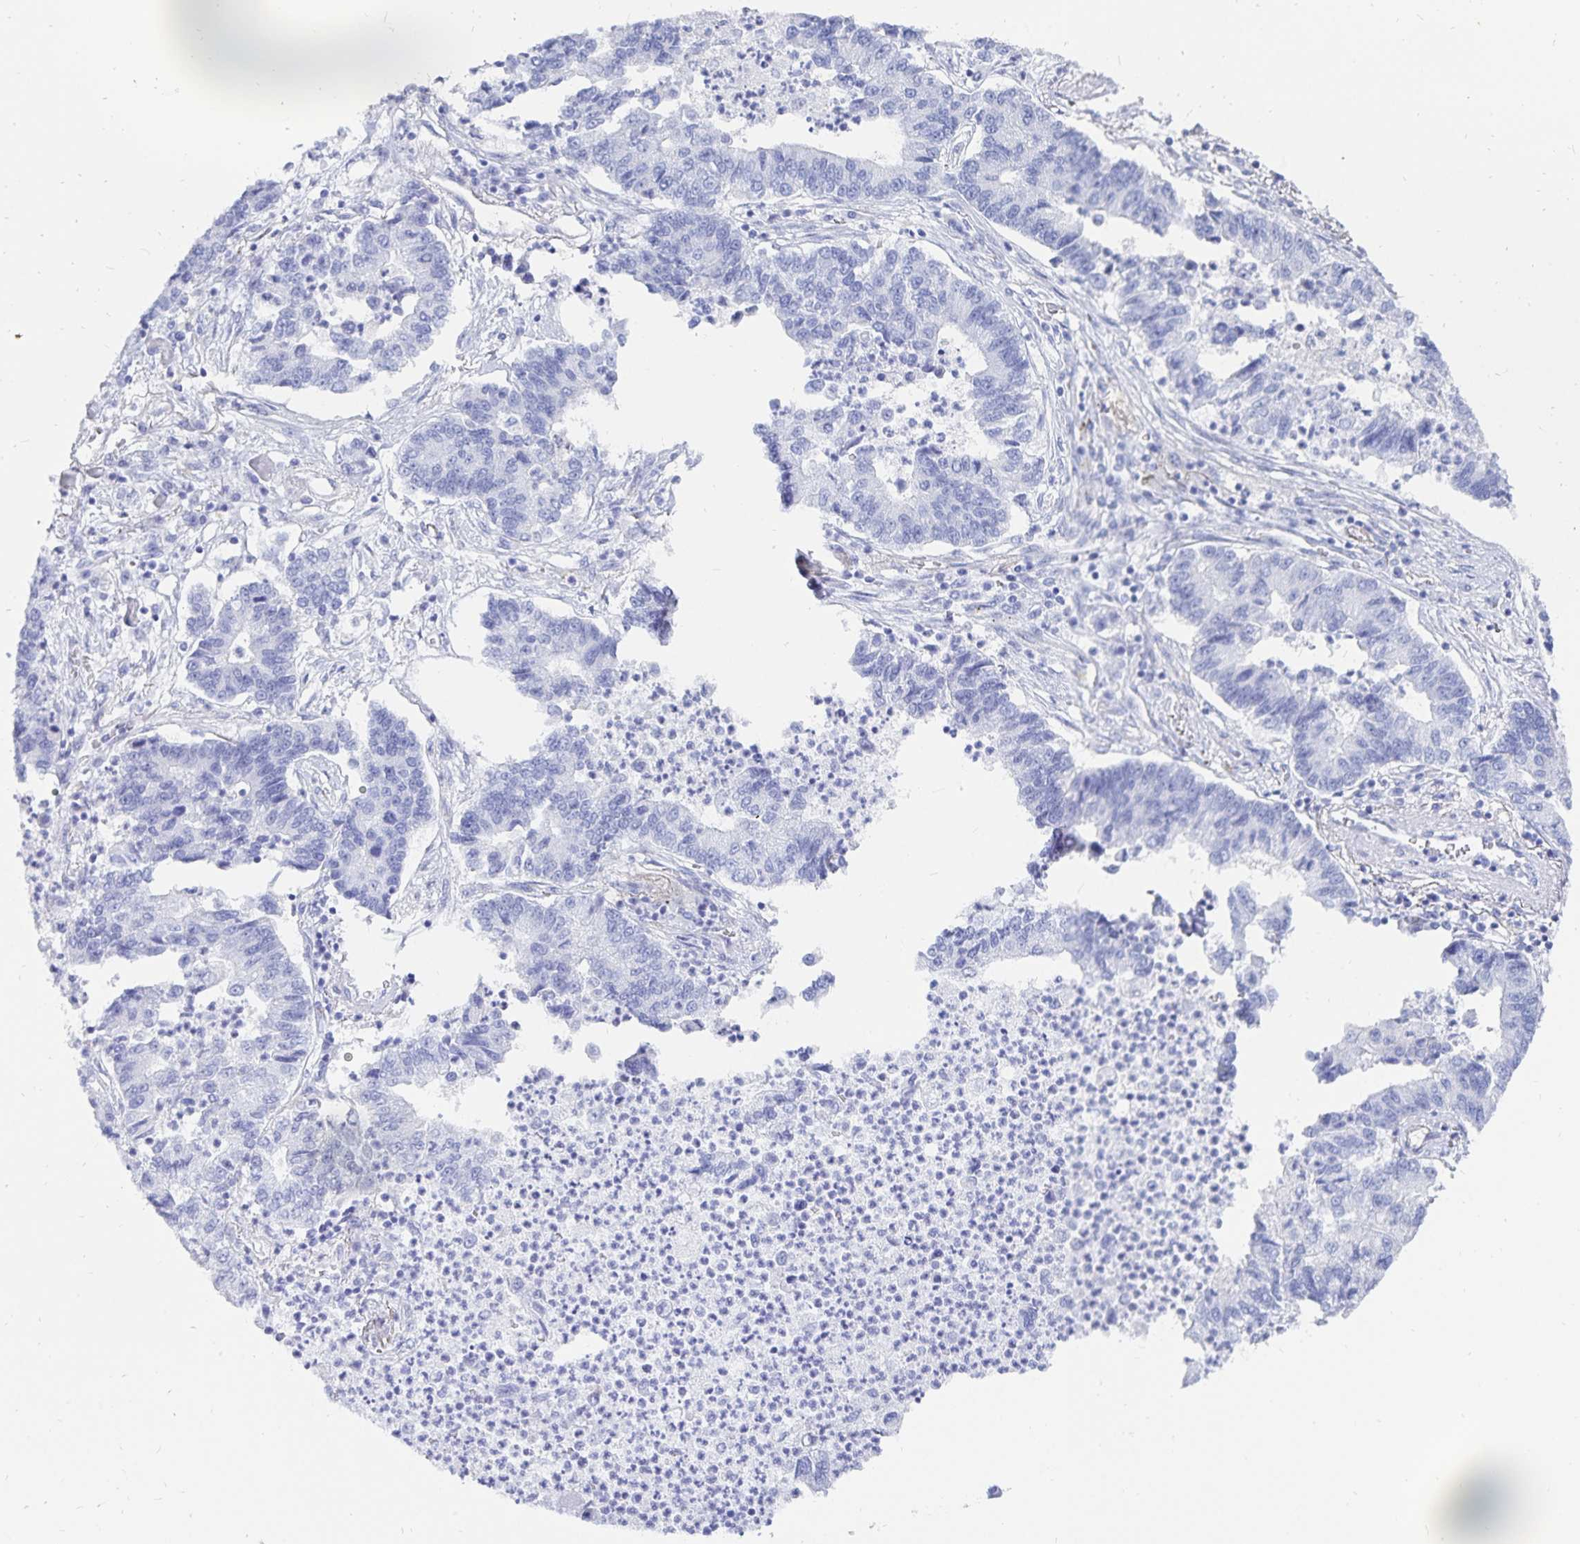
{"staining": {"intensity": "negative", "quantity": "none", "location": "none"}, "tissue": "lung cancer", "cell_type": "Tumor cells", "image_type": "cancer", "snomed": [{"axis": "morphology", "description": "Adenocarcinoma, NOS"}, {"axis": "topography", "description": "Lung"}], "caption": "Immunohistochemistry photomicrograph of neoplastic tissue: lung adenocarcinoma stained with DAB exhibits no significant protein positivity in tumor cells.", "gene": "INSL5", "patient": {"sex": "female", "age": 57}}